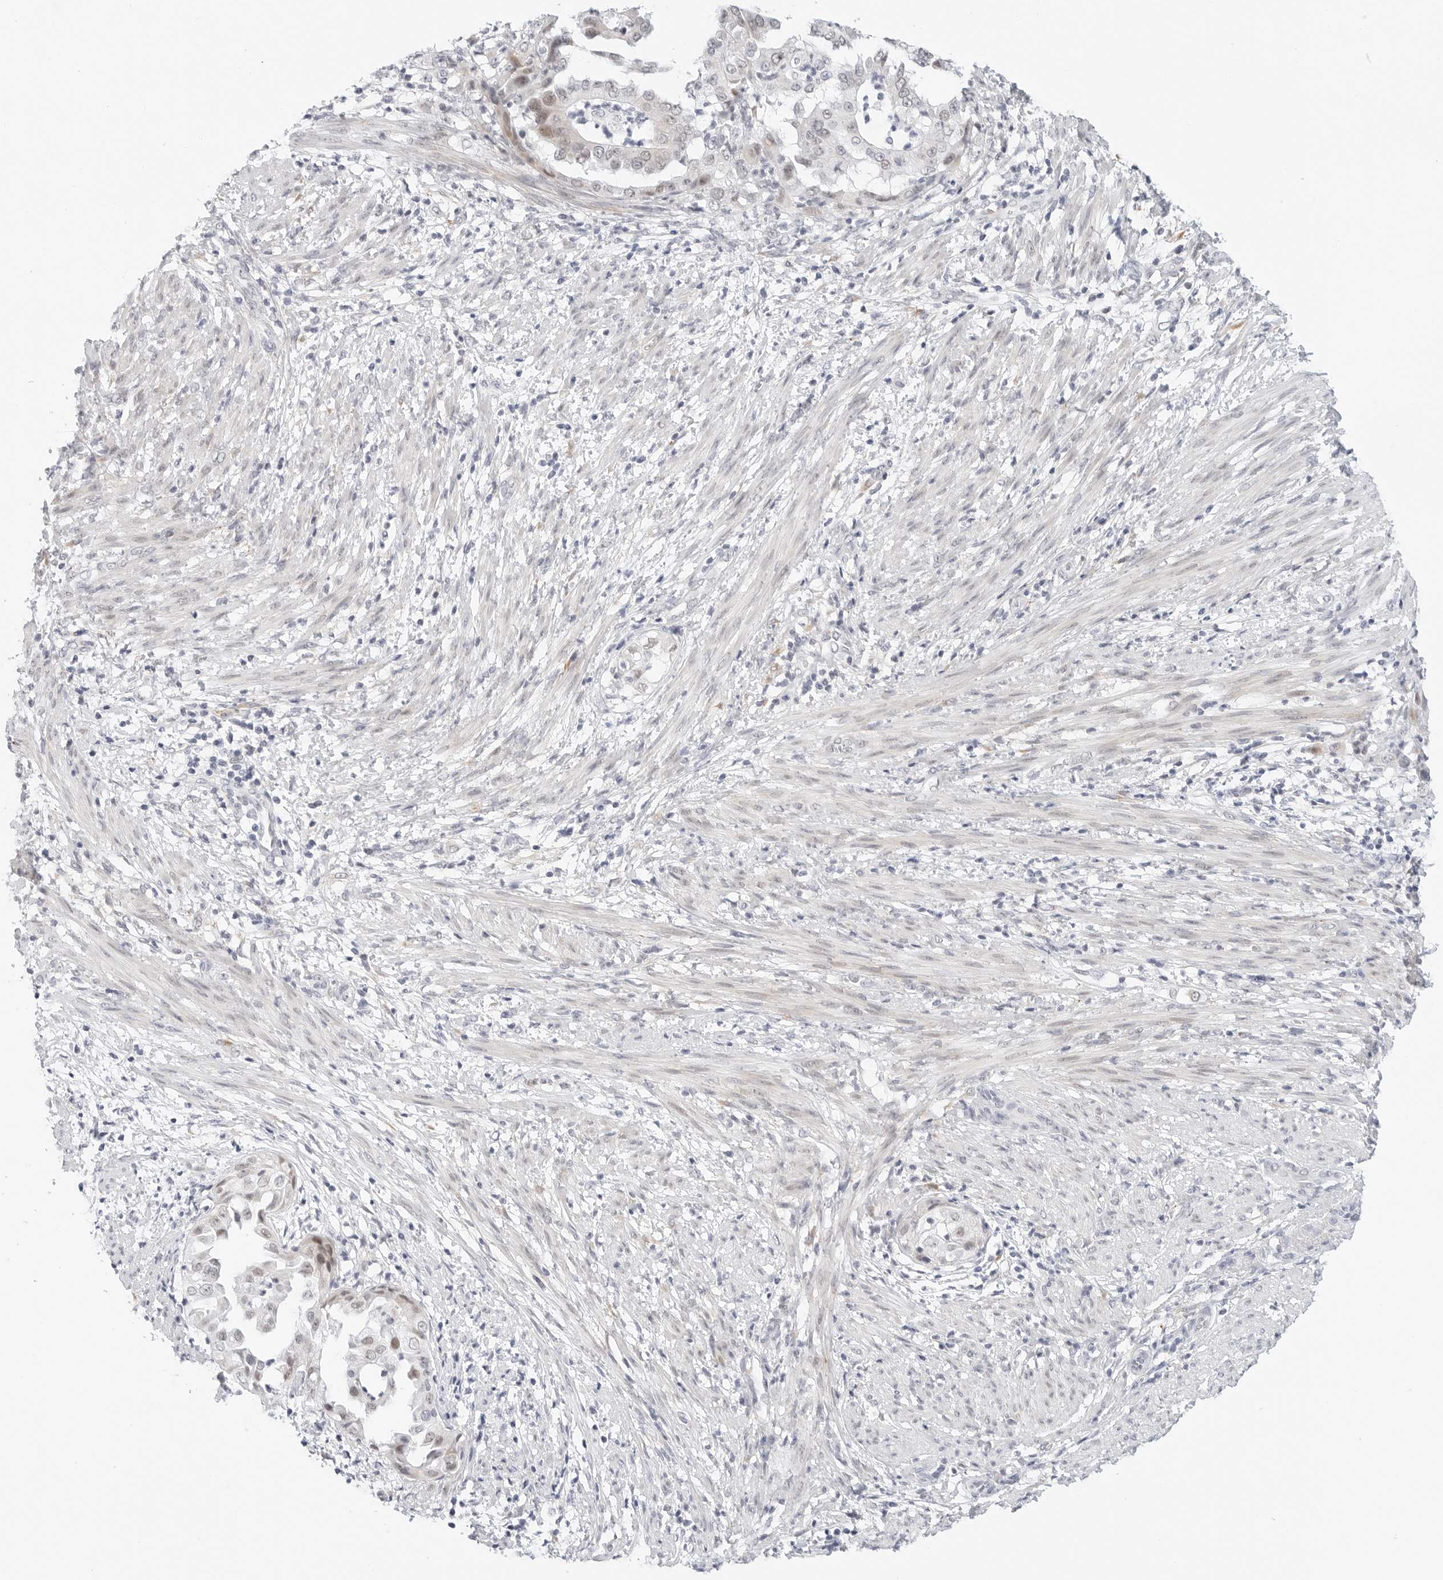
{"staining": {"intensity": "weak", "quantity": "25%-75%", "location": "cytoplasmic/membranous,nuclear"}, "tissue": "endometrial cancer", "cell_type": "Tumor cells", "image_type": "cancer", "snomed": [{"axis": "morphology", "description": "Adenocarcinoma, NOS"}, {"axis": "topography", "description": "Endometrium"}], "caption": "The image displays immunohistochemical staining of endometrial cancer (adenocarcinoma). There is weak cytoplasmic/membranous and nuclear expression is seen in about 25%-75% of tumor cells.", "gene": "TSEN2", "patient": {"sex": "female", "age": 85}}